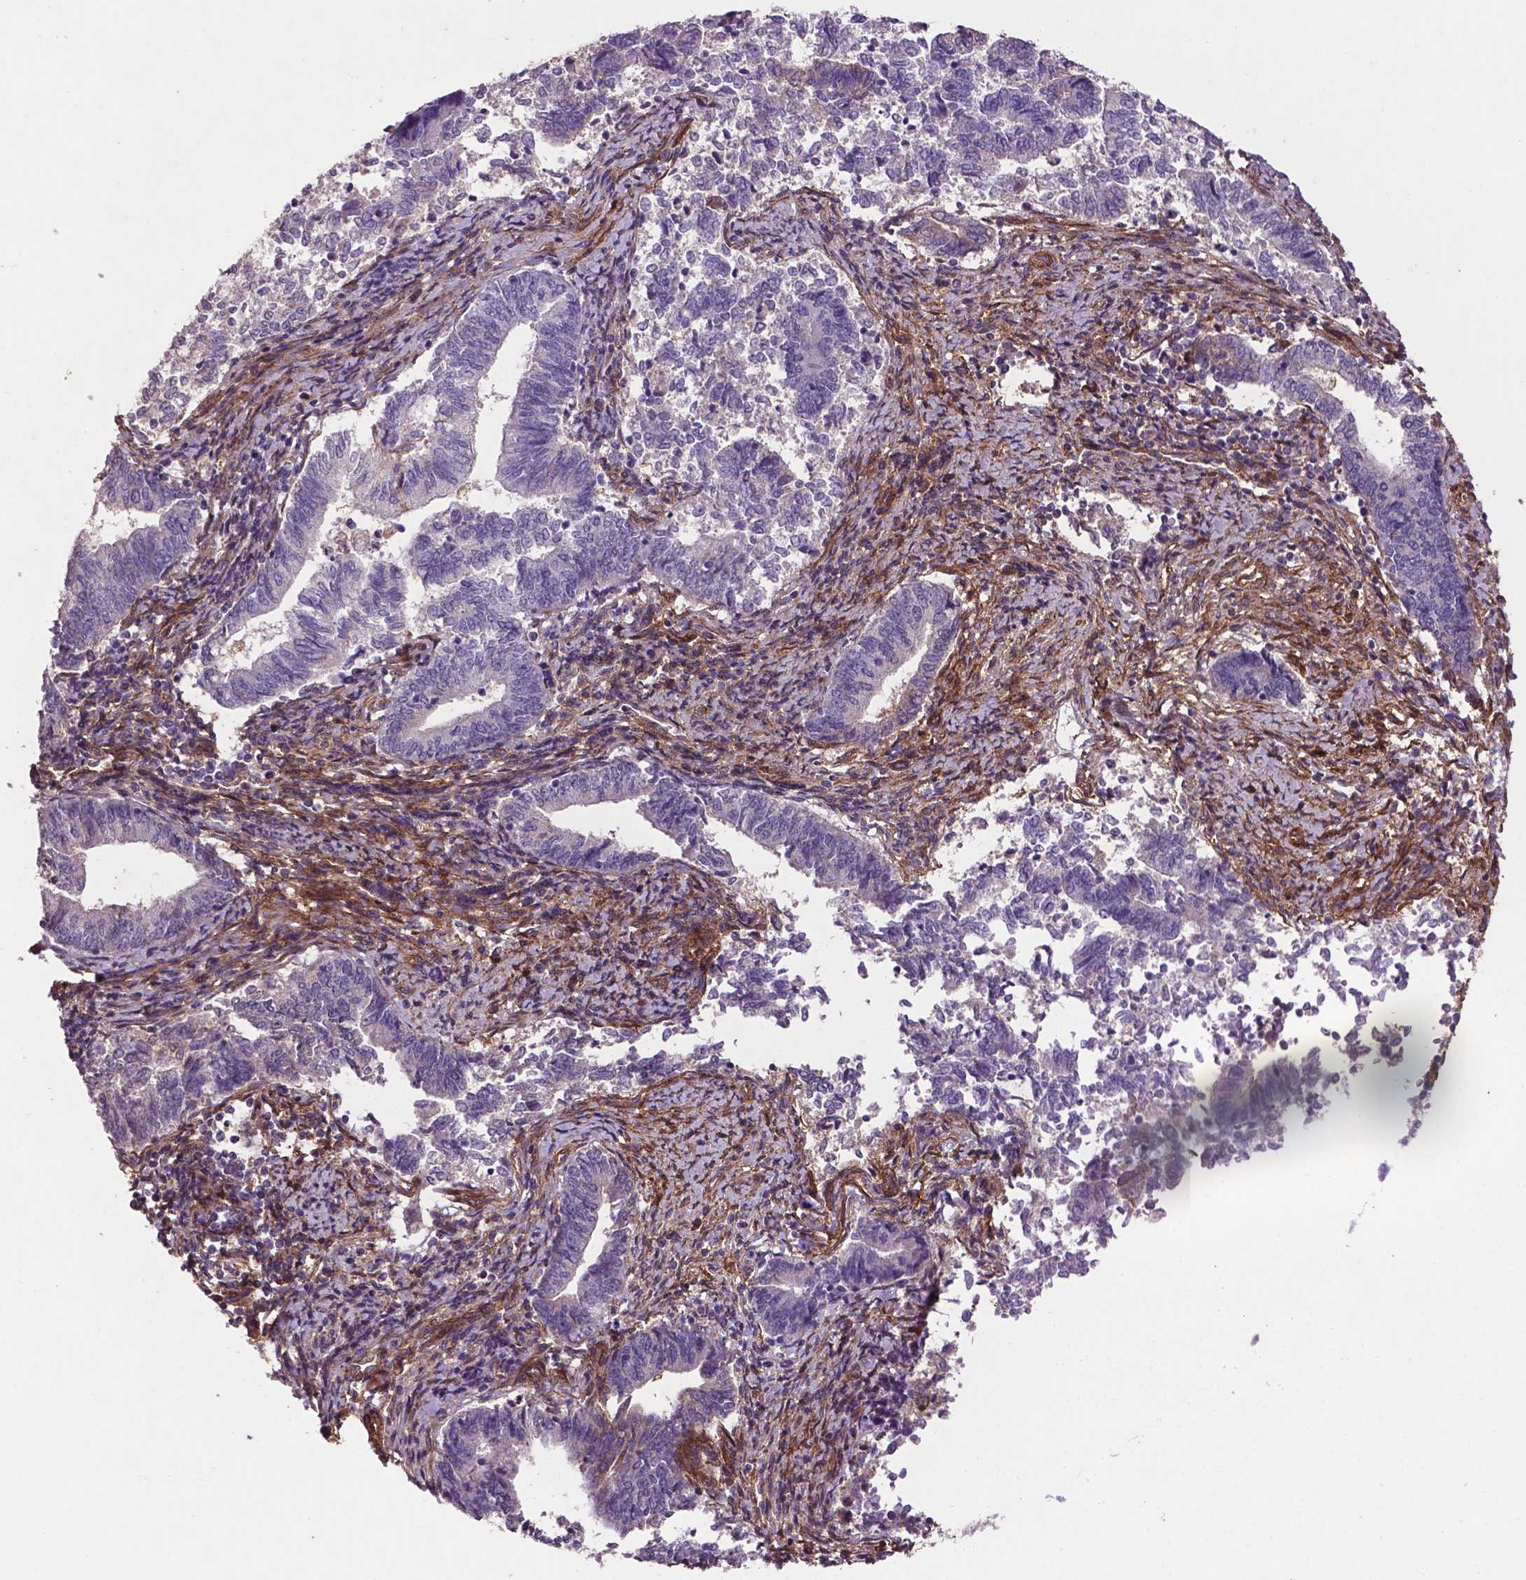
{"staining": {"intensity": "negative", "quantity": "none", "location": "none"}, "tissue": "endometrial cancer", "cell_type": "Tumor cells", "image_type": "cancer", "snomed": [{"axis": "morphology", "description": "Adenocarcinoma, NOS"}, {"axis": "topography", "description": "Endometrium"}], "caption": "The histopathology image exhibits no significant positivity in tumor cells of endometrial cancer.", "gene": "RRAS", "patient": {"sex": "female", "age": 65}}